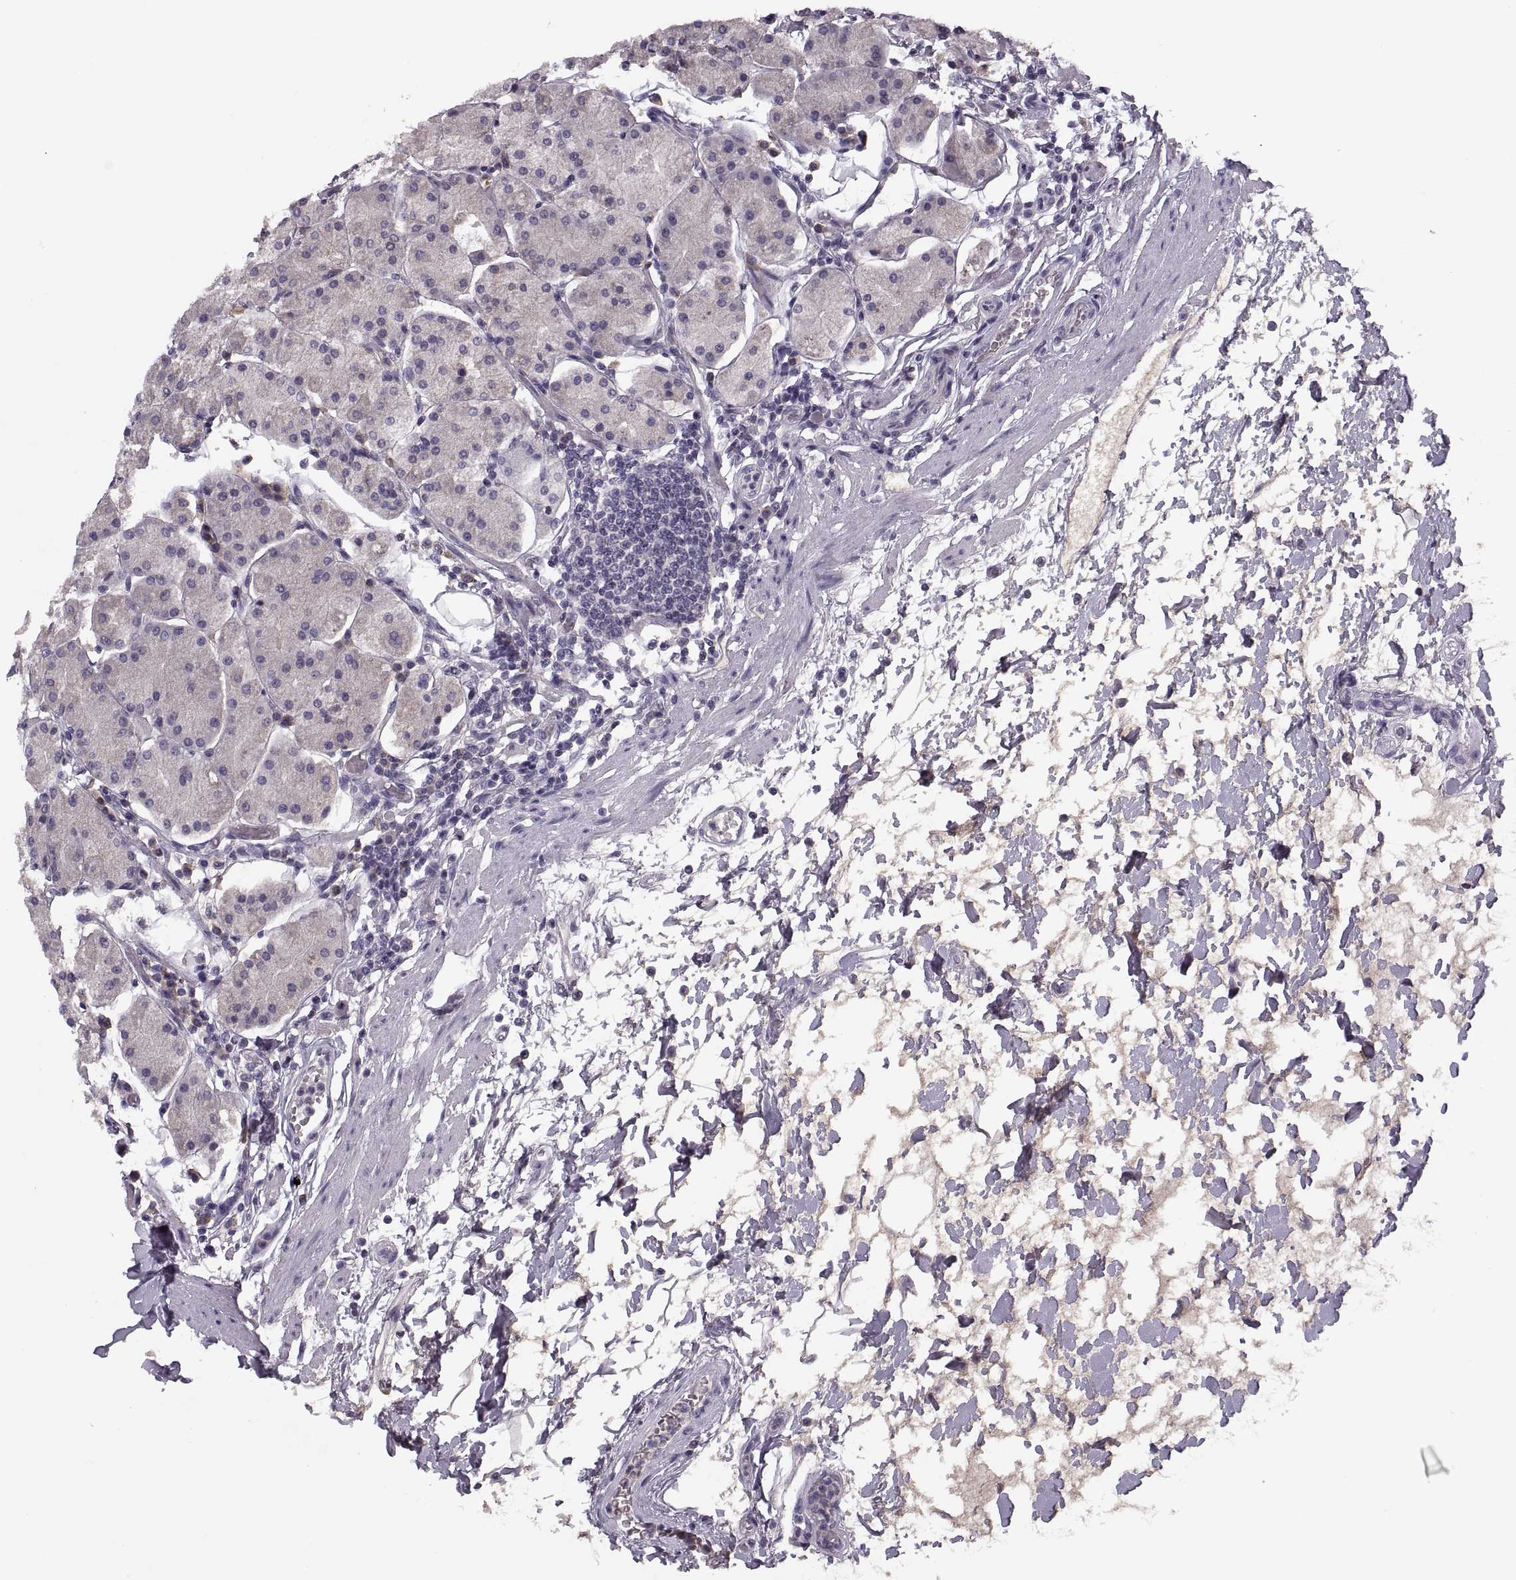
{"staining": {"intensity": "negative", "quantity": "none", "location": "none"}, "tissue": "stomach", "cell_type": "Glandular cells", "image_type": "normal", "snomed": [{"axis": "morphology", "description": "Normal tissue, NOS"}, {"axis": "topography", "description": "Stomach"}], "caption": "Immunohistochemistry photomicrograph of benign human stomach stained for a protein (brown), which exhibits no staining in glandular cells.", "gene": "CACNA1F", "patient": {"sex": "male", "age": 54}}